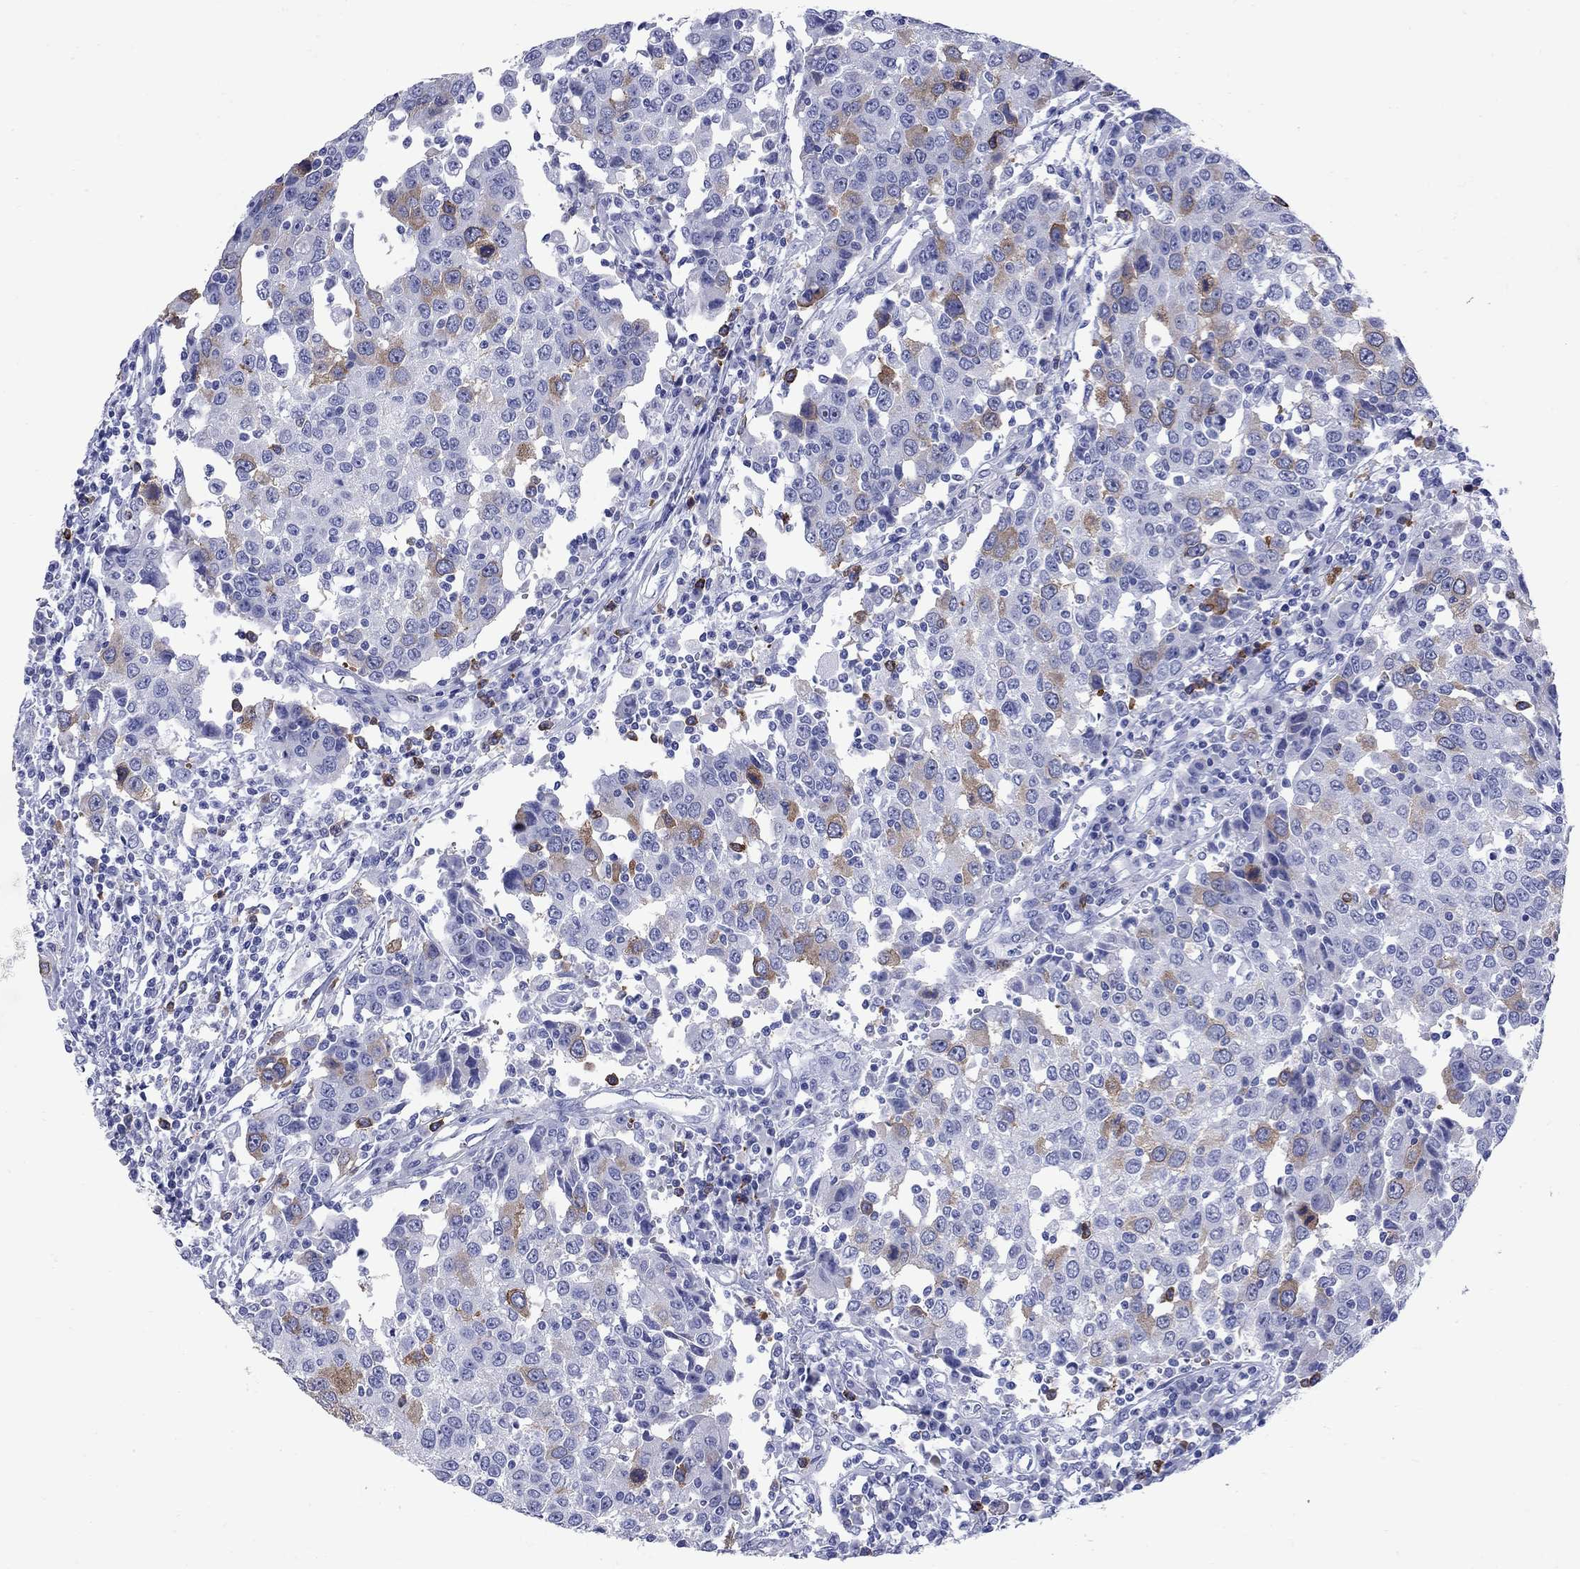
{"staining": {"intensity": "moderate", "quantity": "<25%", "location": "cytoplasmic/membranous"}, "tissue": "urothelial cancer", "cell_type": "Tumor cells", "image_type": "cancer", "snomed": [{"axis": "morphology", "description": "Urothelial carcinoma, High grade"}, {"axis": "topography", "description": "Urinary bladder"}], "caption": "Tumor cells display low levels of moderate cytoplasmic/membranous staining in approximately <25% of cells in urothelial cancer. The protein is stained brown, and the nuclei are stained in blue (DAB IHC with brightfield microscopy, high magnification).", "gene": "TACC3", "patient": {"sex": "female", "age": 85}}